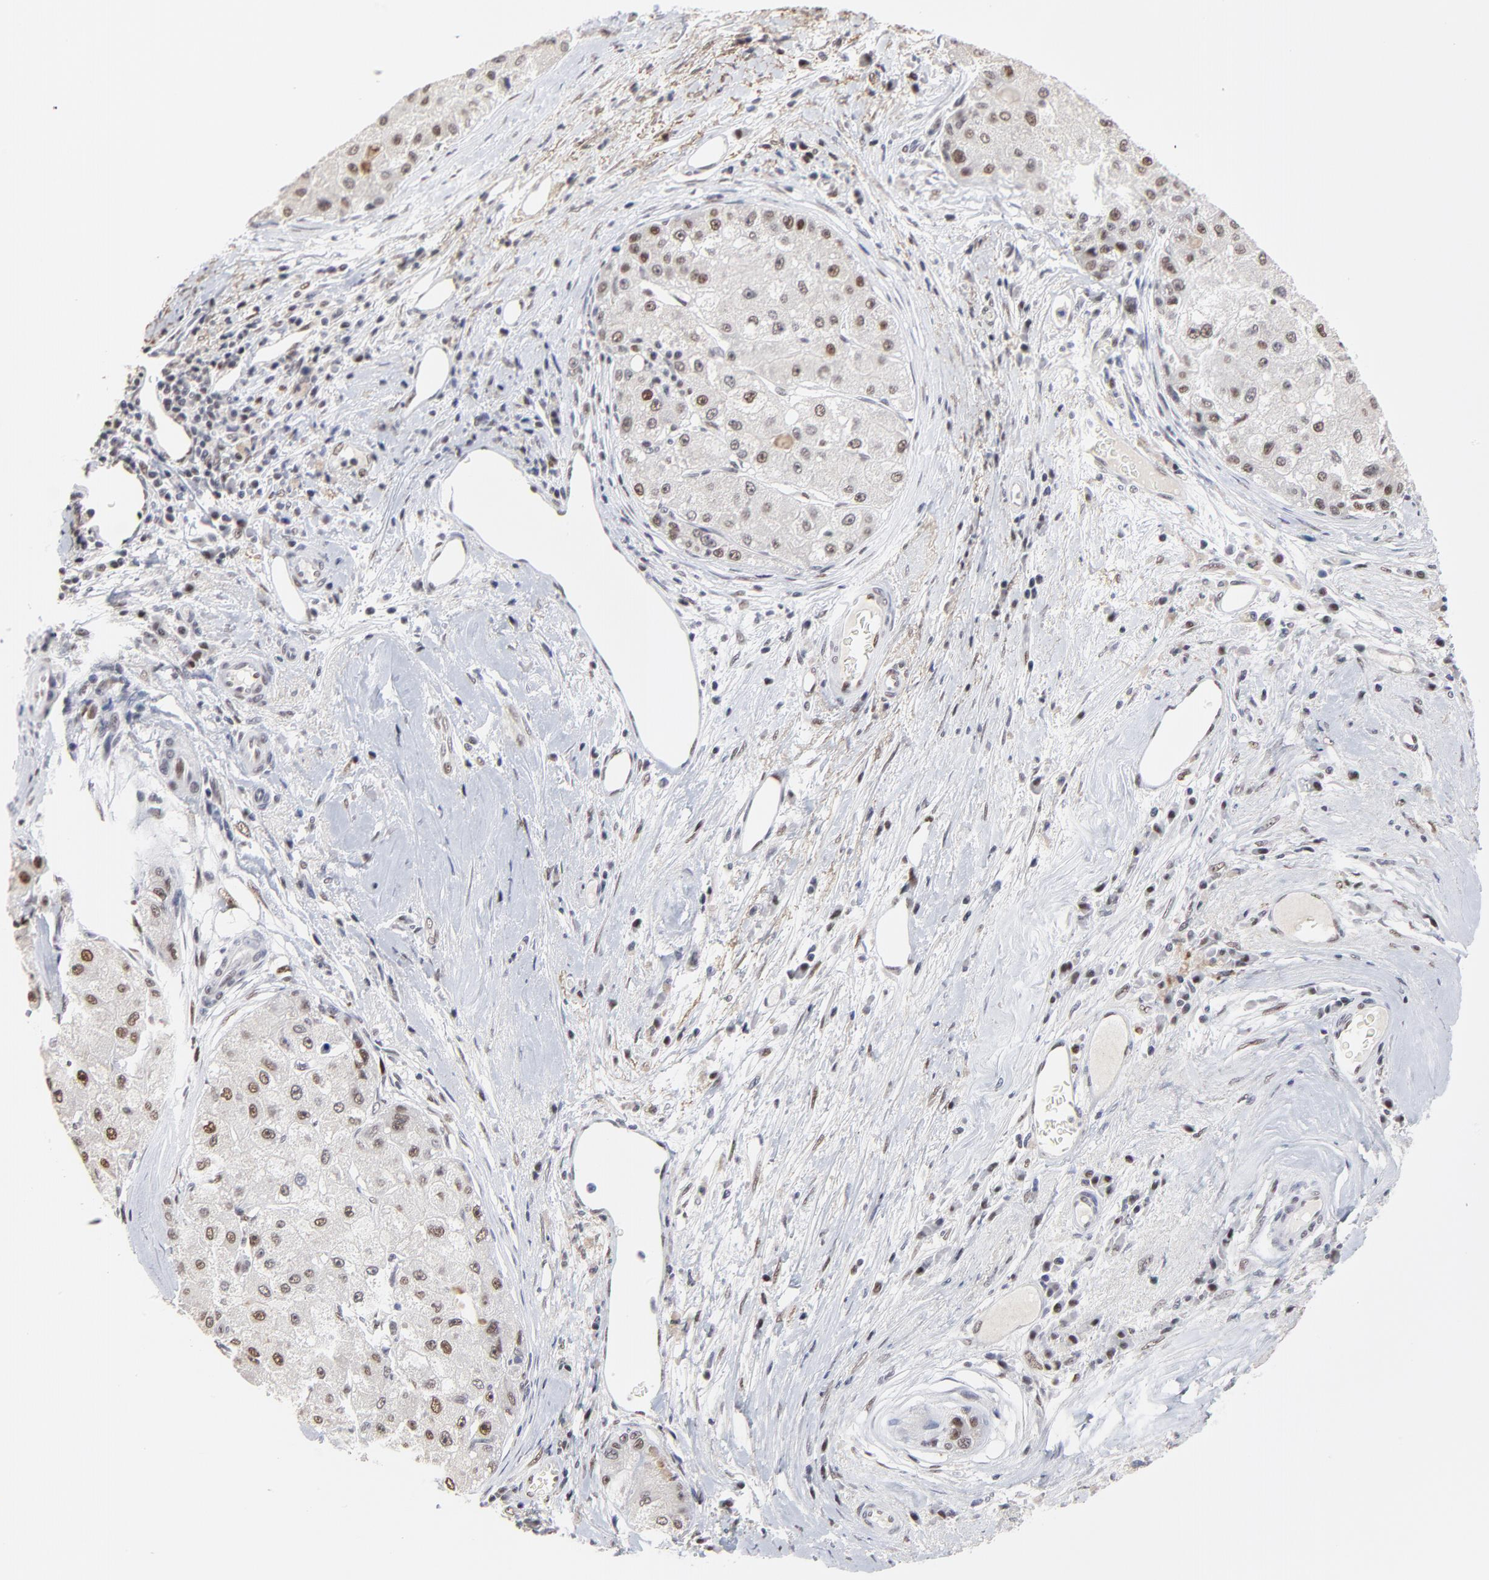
{"staining": {"intensity": "moderate", "quantity": "25%-75%", "location": "nuclear"}, "tissue": "liver cancer", "cell_type": "Tumor cells", "image_type": "cancer", "snomed": [{"axis": "morphology", "description": "Carcinoma, Hepatocellular, NOS"}, {"axis": "topography", "description": "Liver"}], "caption": "The immunohistochemical stain labels moderate nuclear expression in tumor cells of hepatocellular carcinoma (liver) tissue.", "gene": "OGFOD1", "patient": {"sex": "male", "age": 80}}